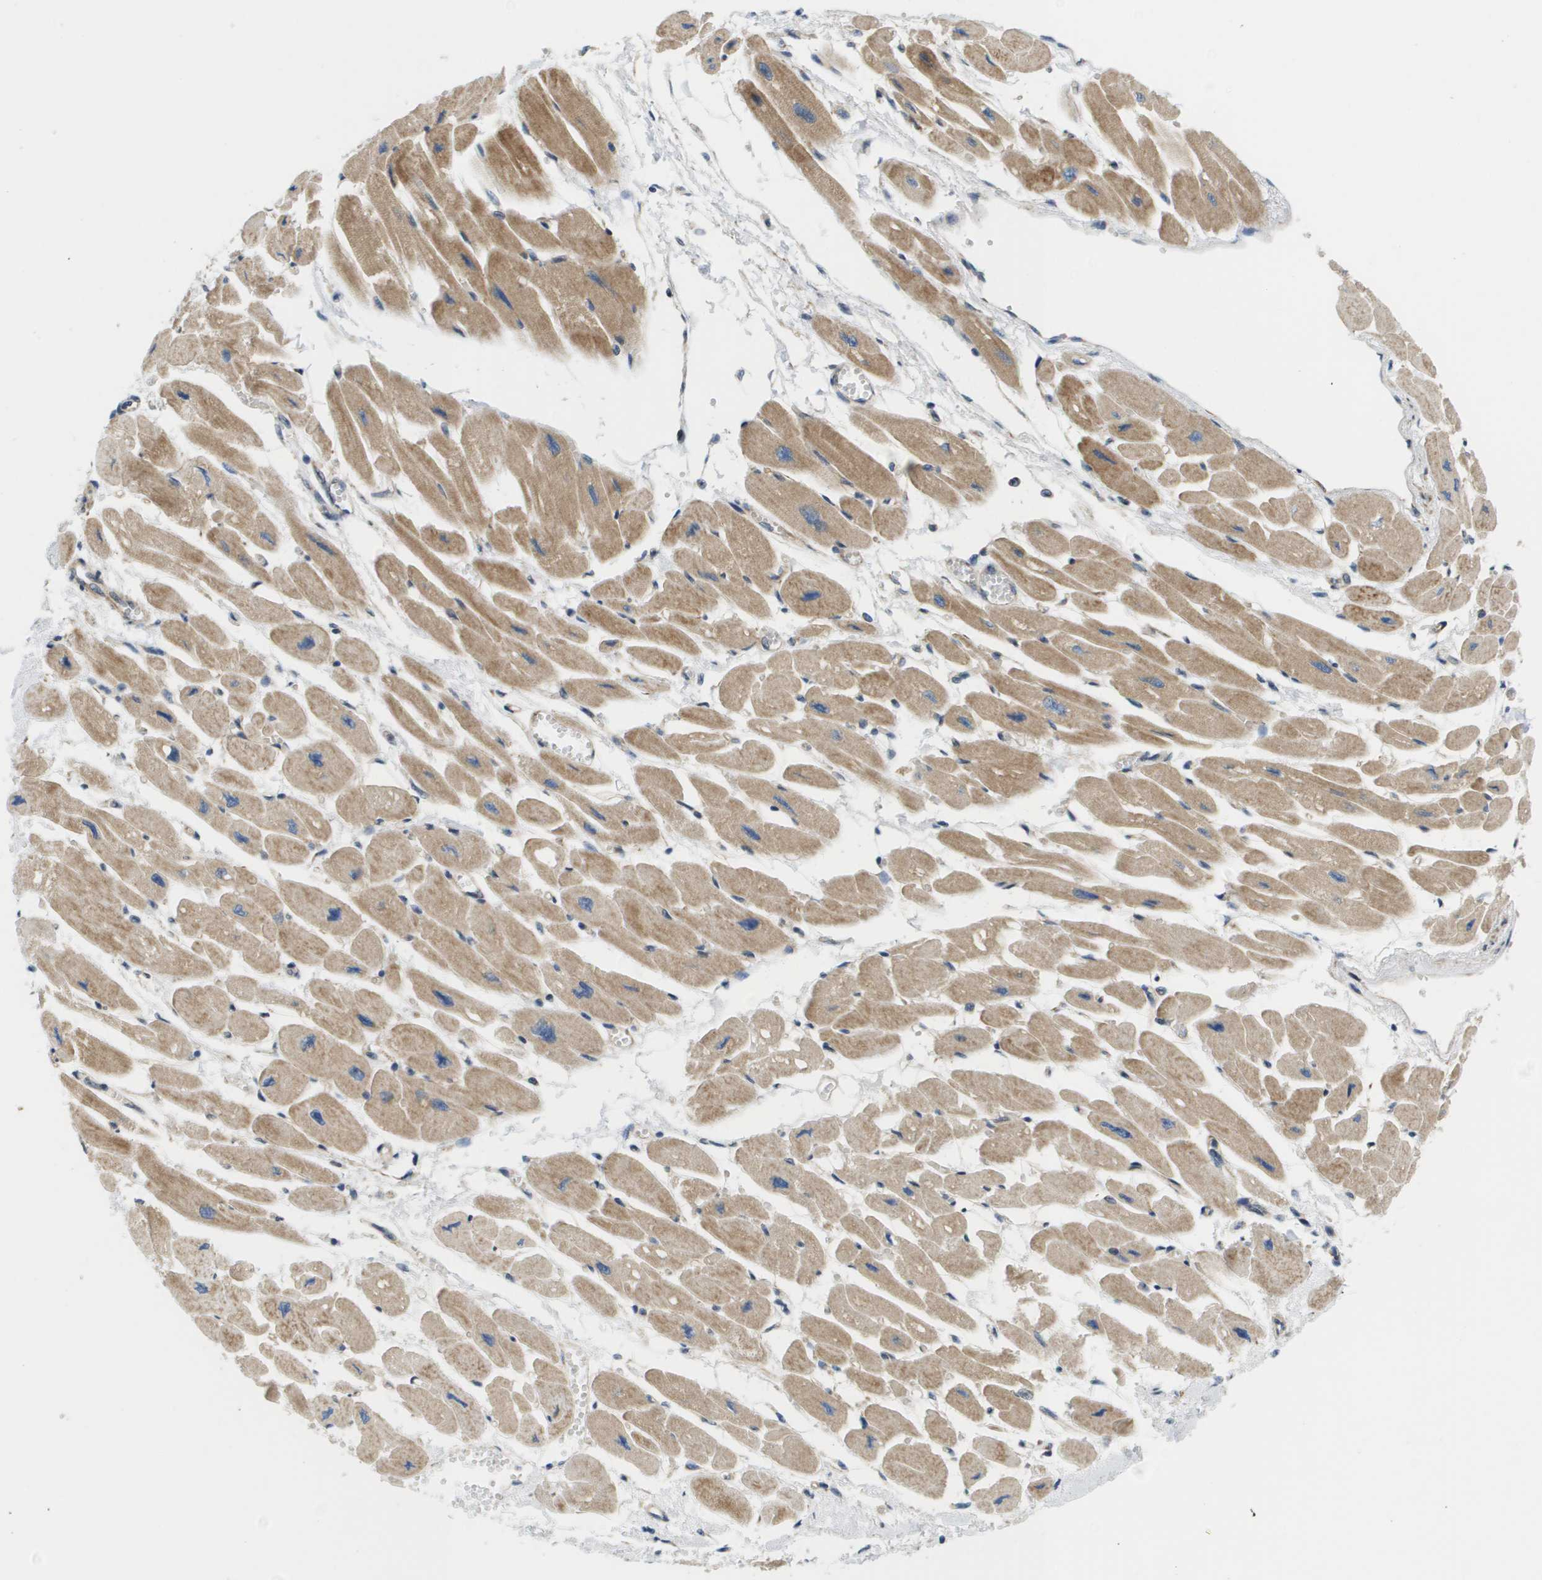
{"staining": {"intensity": "moderate", "quantity": ">75%", "location": "cytoplasmic/membranous"}, "tissue": "heart muscle", "cell_type": "Cardiomyocytes", "image_type": "normal", "snomed": [{"axis": "morphology", "description": "Normal tissue, NOS"}, {"axis": "topography", "description": "Heart"}], "caption": "IHC of normal human heart muscle demonstrates medium levels of moderate cytoplasmic/membranous staining in approximately >75% of cardiomyocytes.", "gene": "KRT23", "patient": {"sex": "female", "age": 54}}